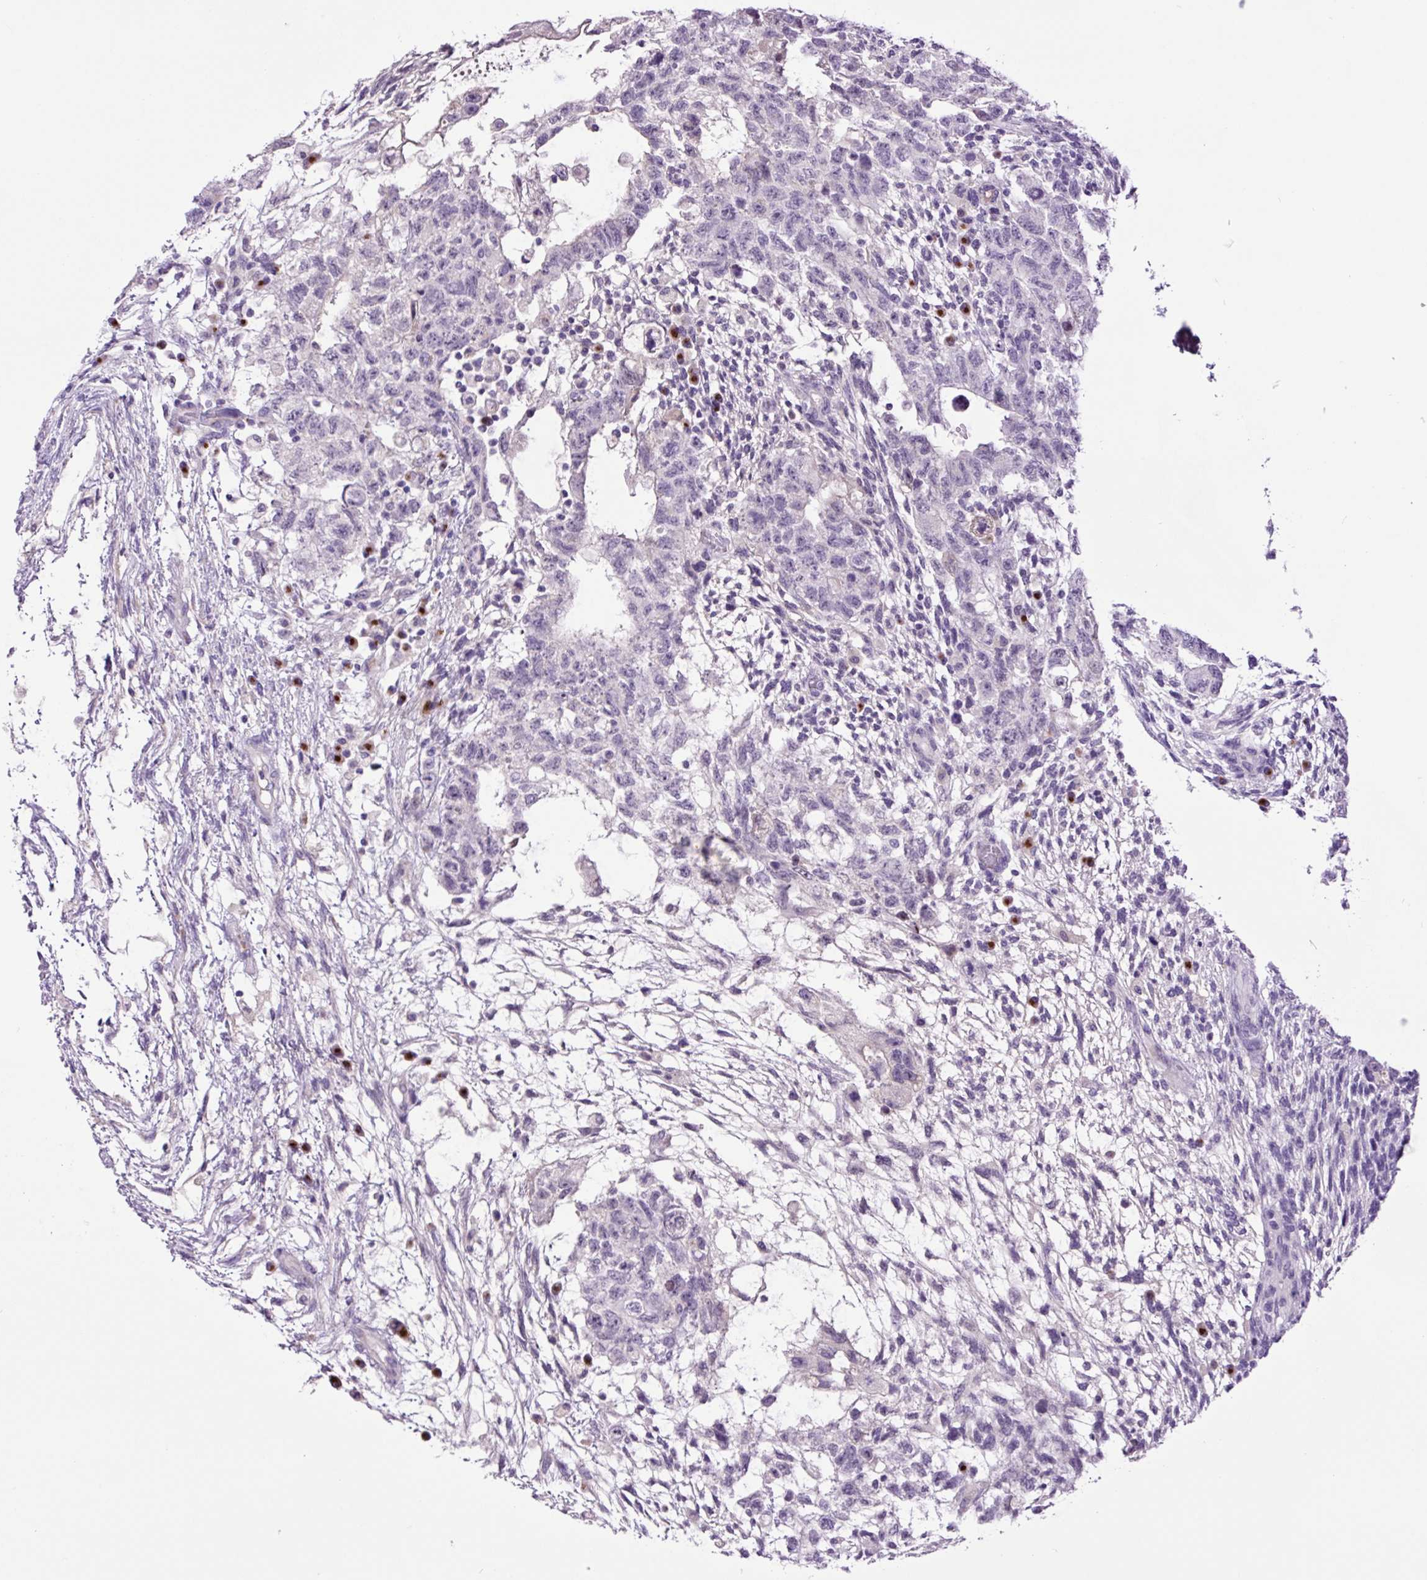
{"staining": {"intensity": "negative", "quantity": "none", "location": "none"}, "tissue": "testis cancer", "cell_type": "Tumor cells", "image_type": "cancer", "snomed": [{"axis": "morphology", "description": "Normal tissue, NOS"}, {"axis": "morphology", "description": "Carcinoma, Embryonal, NOS"}, {"axis": "topography", "description": "Testis"}], "caption": "Immunohistochemistry (IHC) micrograph of testis embryonal carcinoma stained for a protein (brown), which shows no staining in tumor cells.", "gene": "MFSD3", "patient": {"sex": "male", "age": 36}}